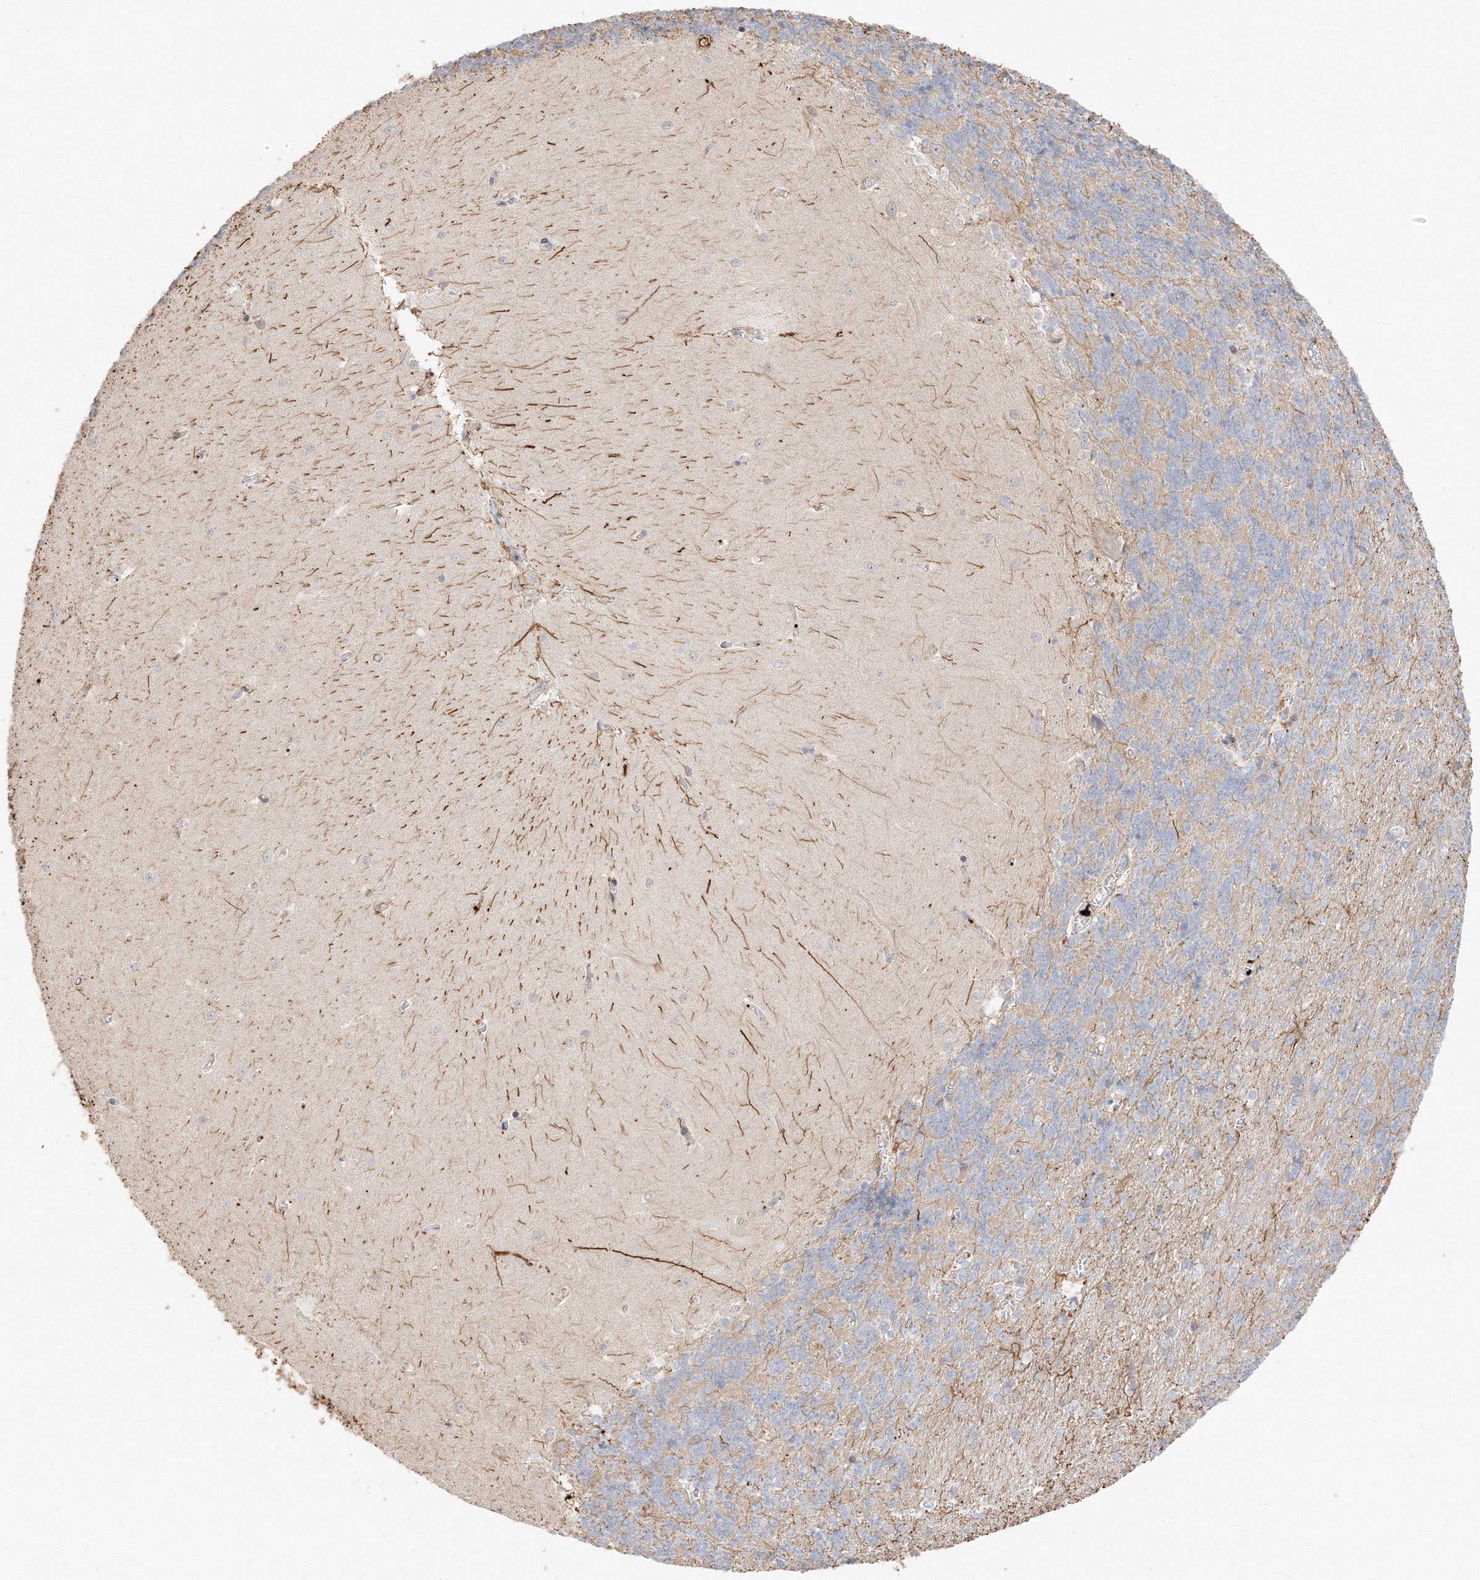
{"staining": {"intensity": "weak", "quantity": "<25%", "location": "cytoplasmic/membranous"}, "tissue": "cerebellum", "cell_type": "Cells in granular layer", "image_type": "normal", "snomed": [{"axis": "morphology", "description": "Normal tissue, NOS"}, {"axis": "topography", "description": "Cerebellum"}], "caption": "Cells in granular layer show no significant protein expression in benign cerebellum. (DAB IHC, high magnification).", "gene": "ETAA1", "patient": {"sex": "male", "age": 37}}